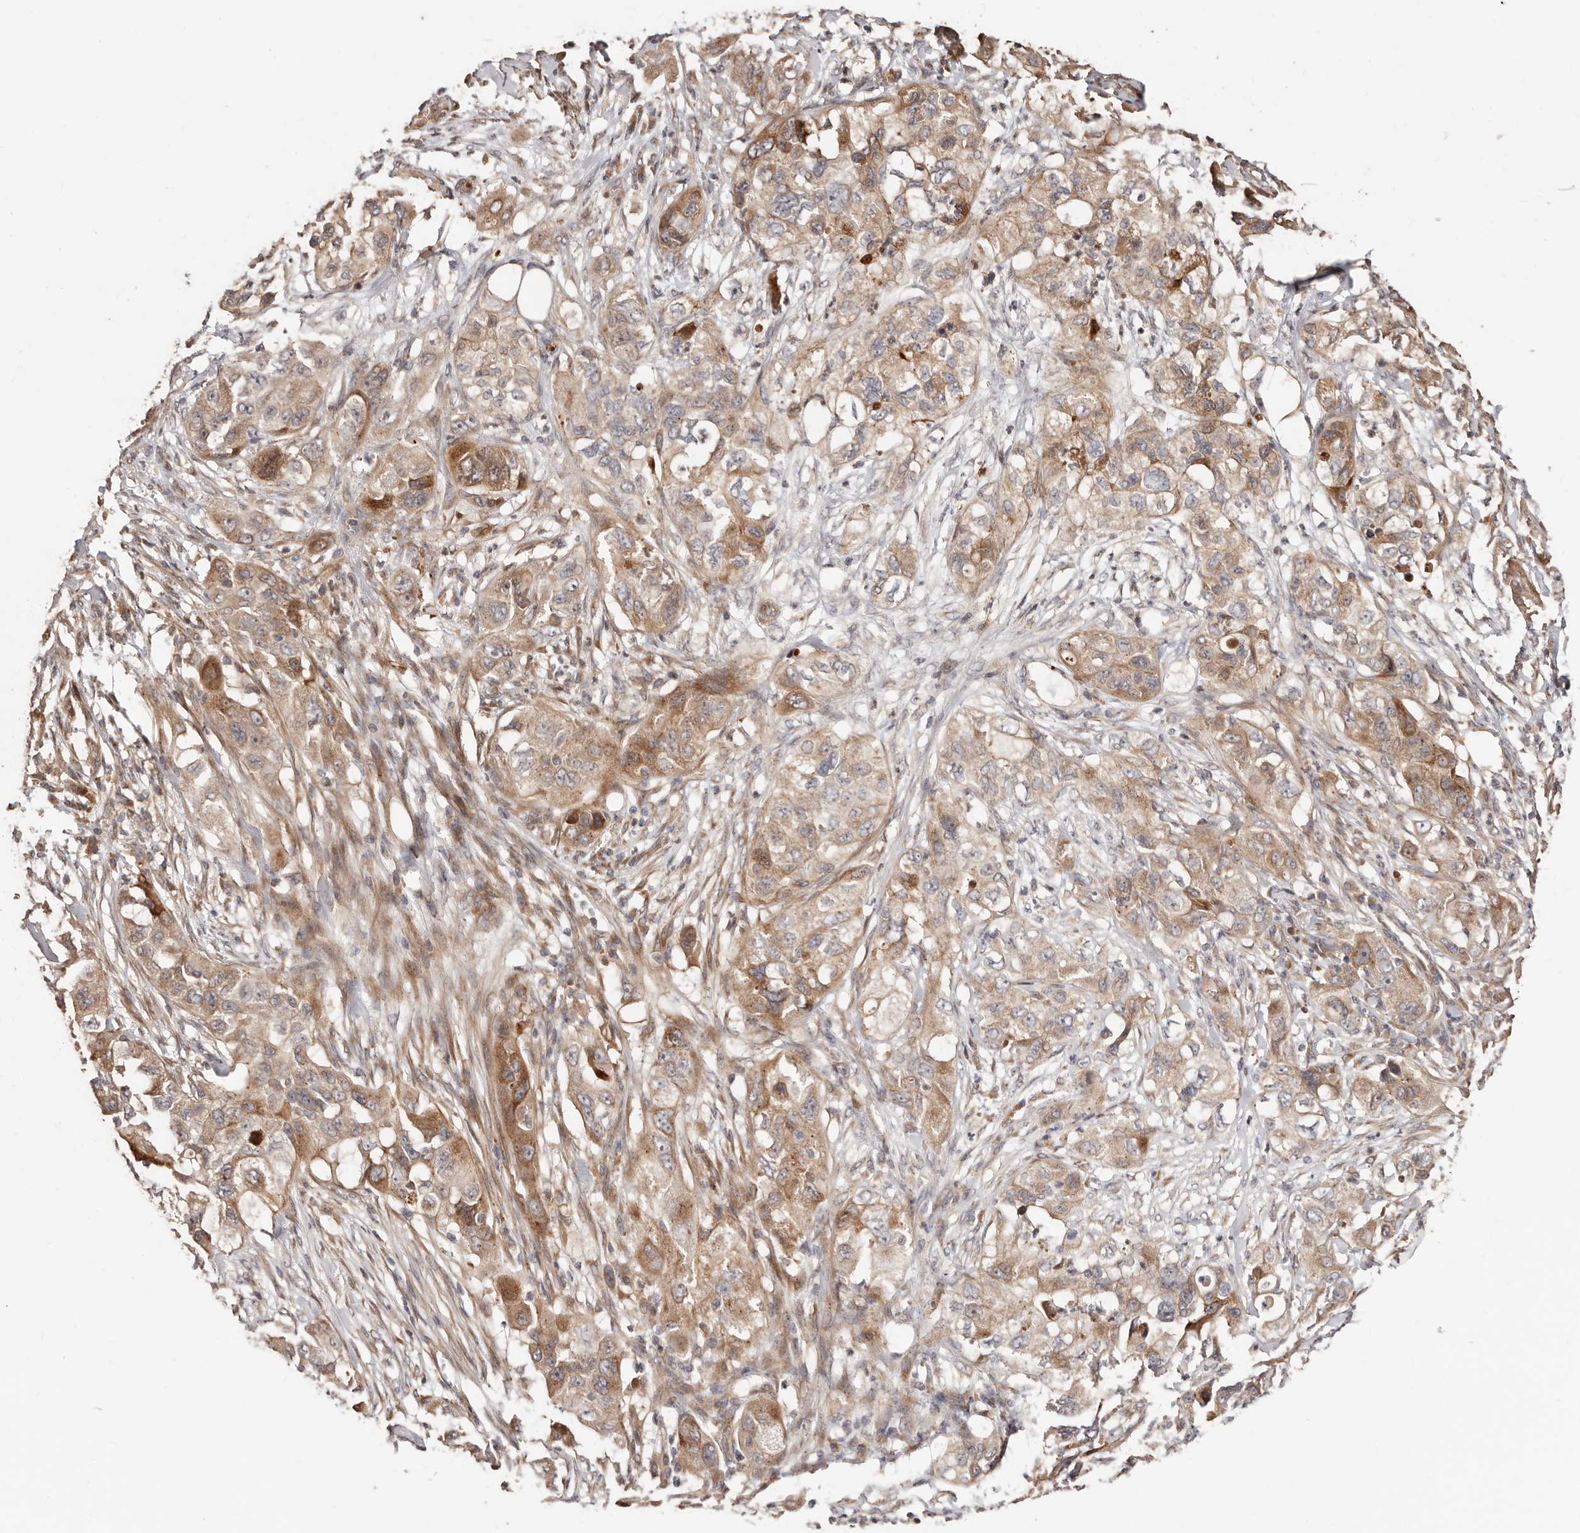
{"staining": {"intensity": "moderate", "quantity": ">75%", "location": "cytoplasmic/membranous"}, "tissue": "pancreatic cancer", "cell_type": "Tumor cells", "image_type": "cancer", "snomed": [{"axis": "morphology", "description": "Adenocarcinoma, NOS"}, {"axis": "topography", "description": "Pancreas"}], "caption": "The micrograph reveals a brown stain indicating the presence of a protein in the cytoplasmic/membranous of tumor cells in pancreatic cancer (adenocarcinoma).", "gene": "APOL6", "patient": {"sex": "female", "age": 78}}